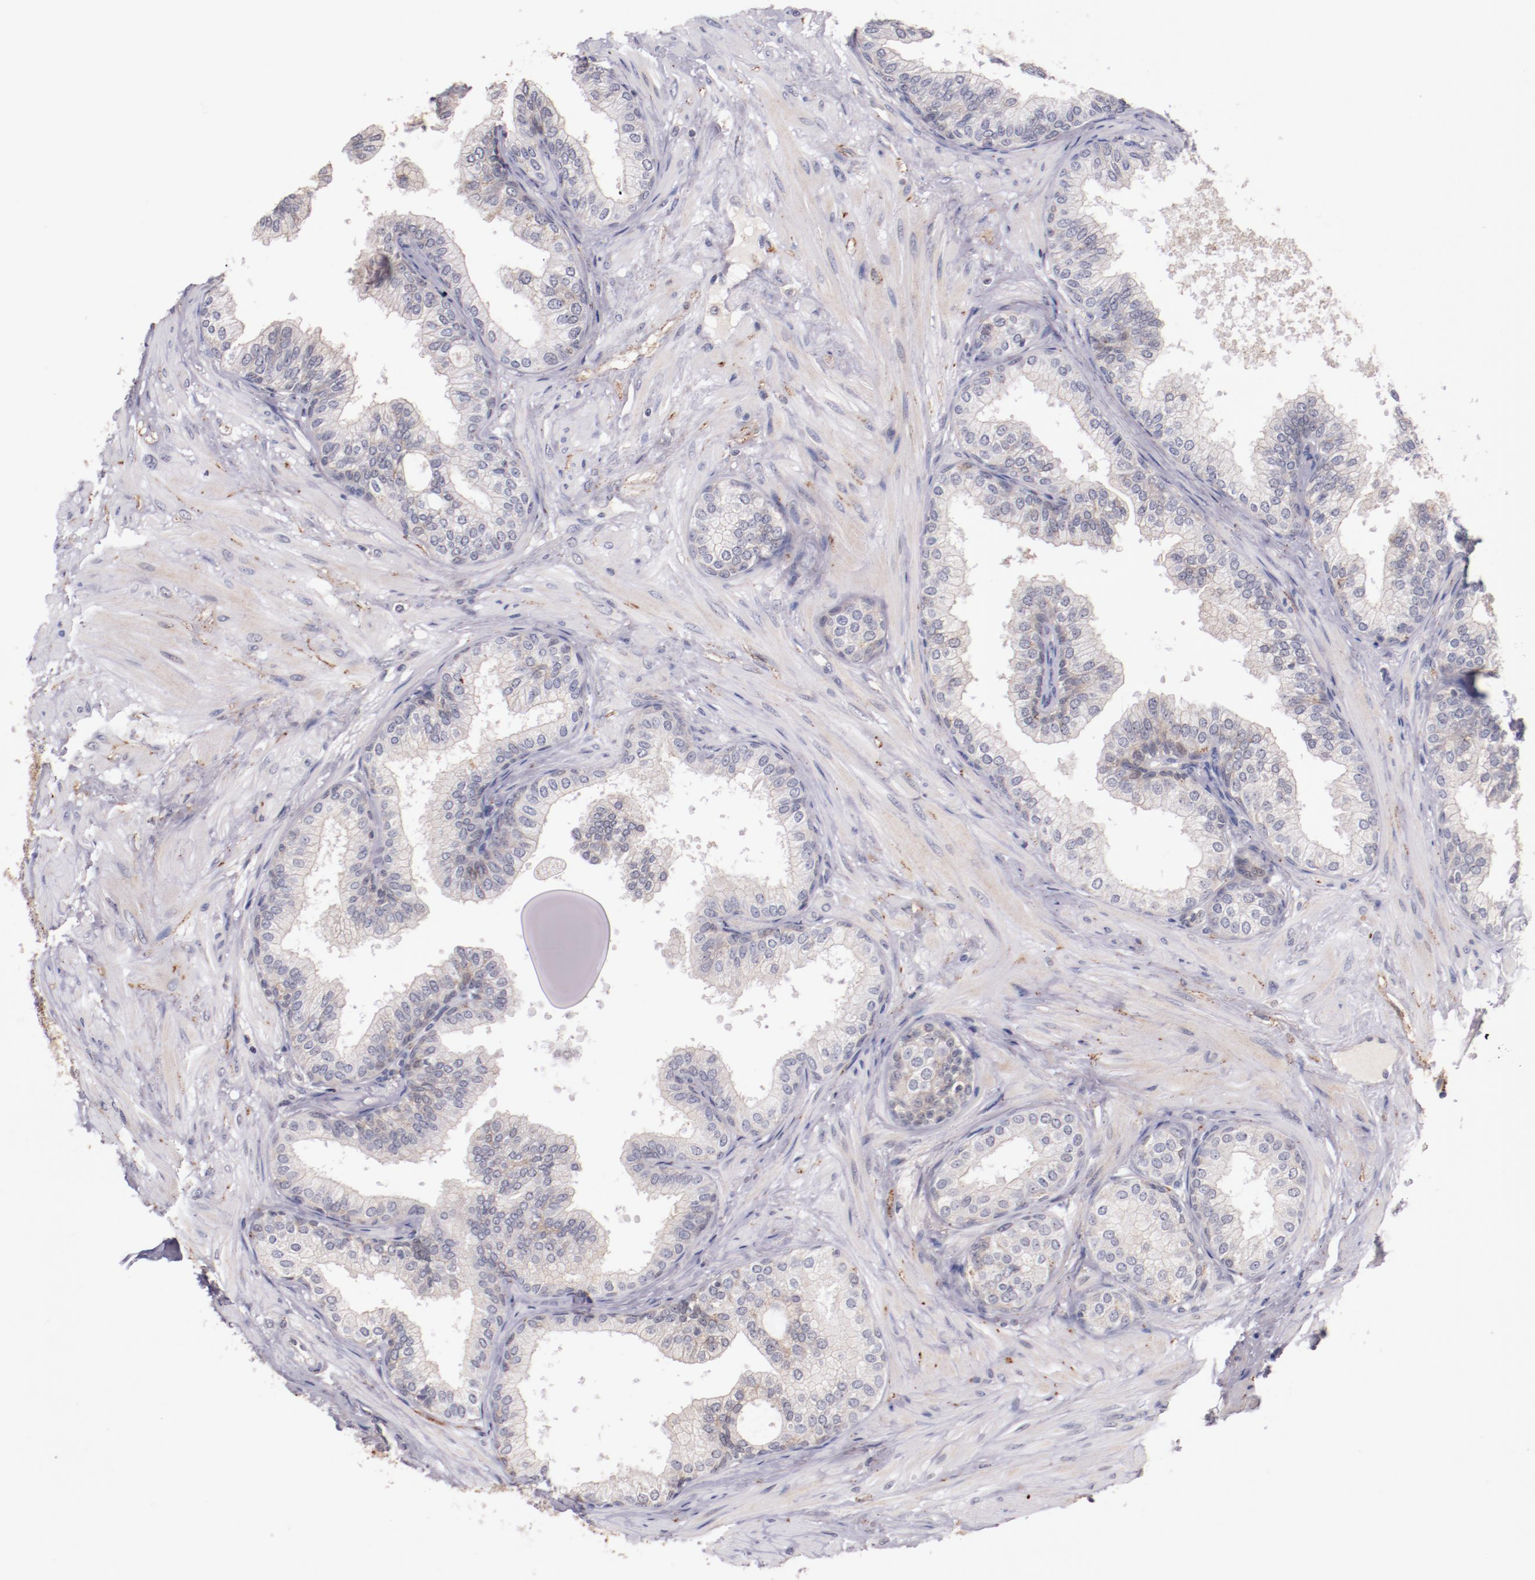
{"staining": {"intensity": "negative", "quantity": "none", "location": "none"}, "tissue": "prostate", "cell_type": "Glandular cells", "image_type": "normal", "snomed": [{"axis": "morphology", "description": "Normal tissue, NOS"}, {"axis": "topography", "description": "Prostate"}], "caption": "Immunohistochemistry (IHC) image of normal human prostate stained for a protein (brown), which exhibits no positivity in glandular cells. Nuclei are stained in blue.", "gene": "SYP", "patient": {"sex": "male", "age": 60}}